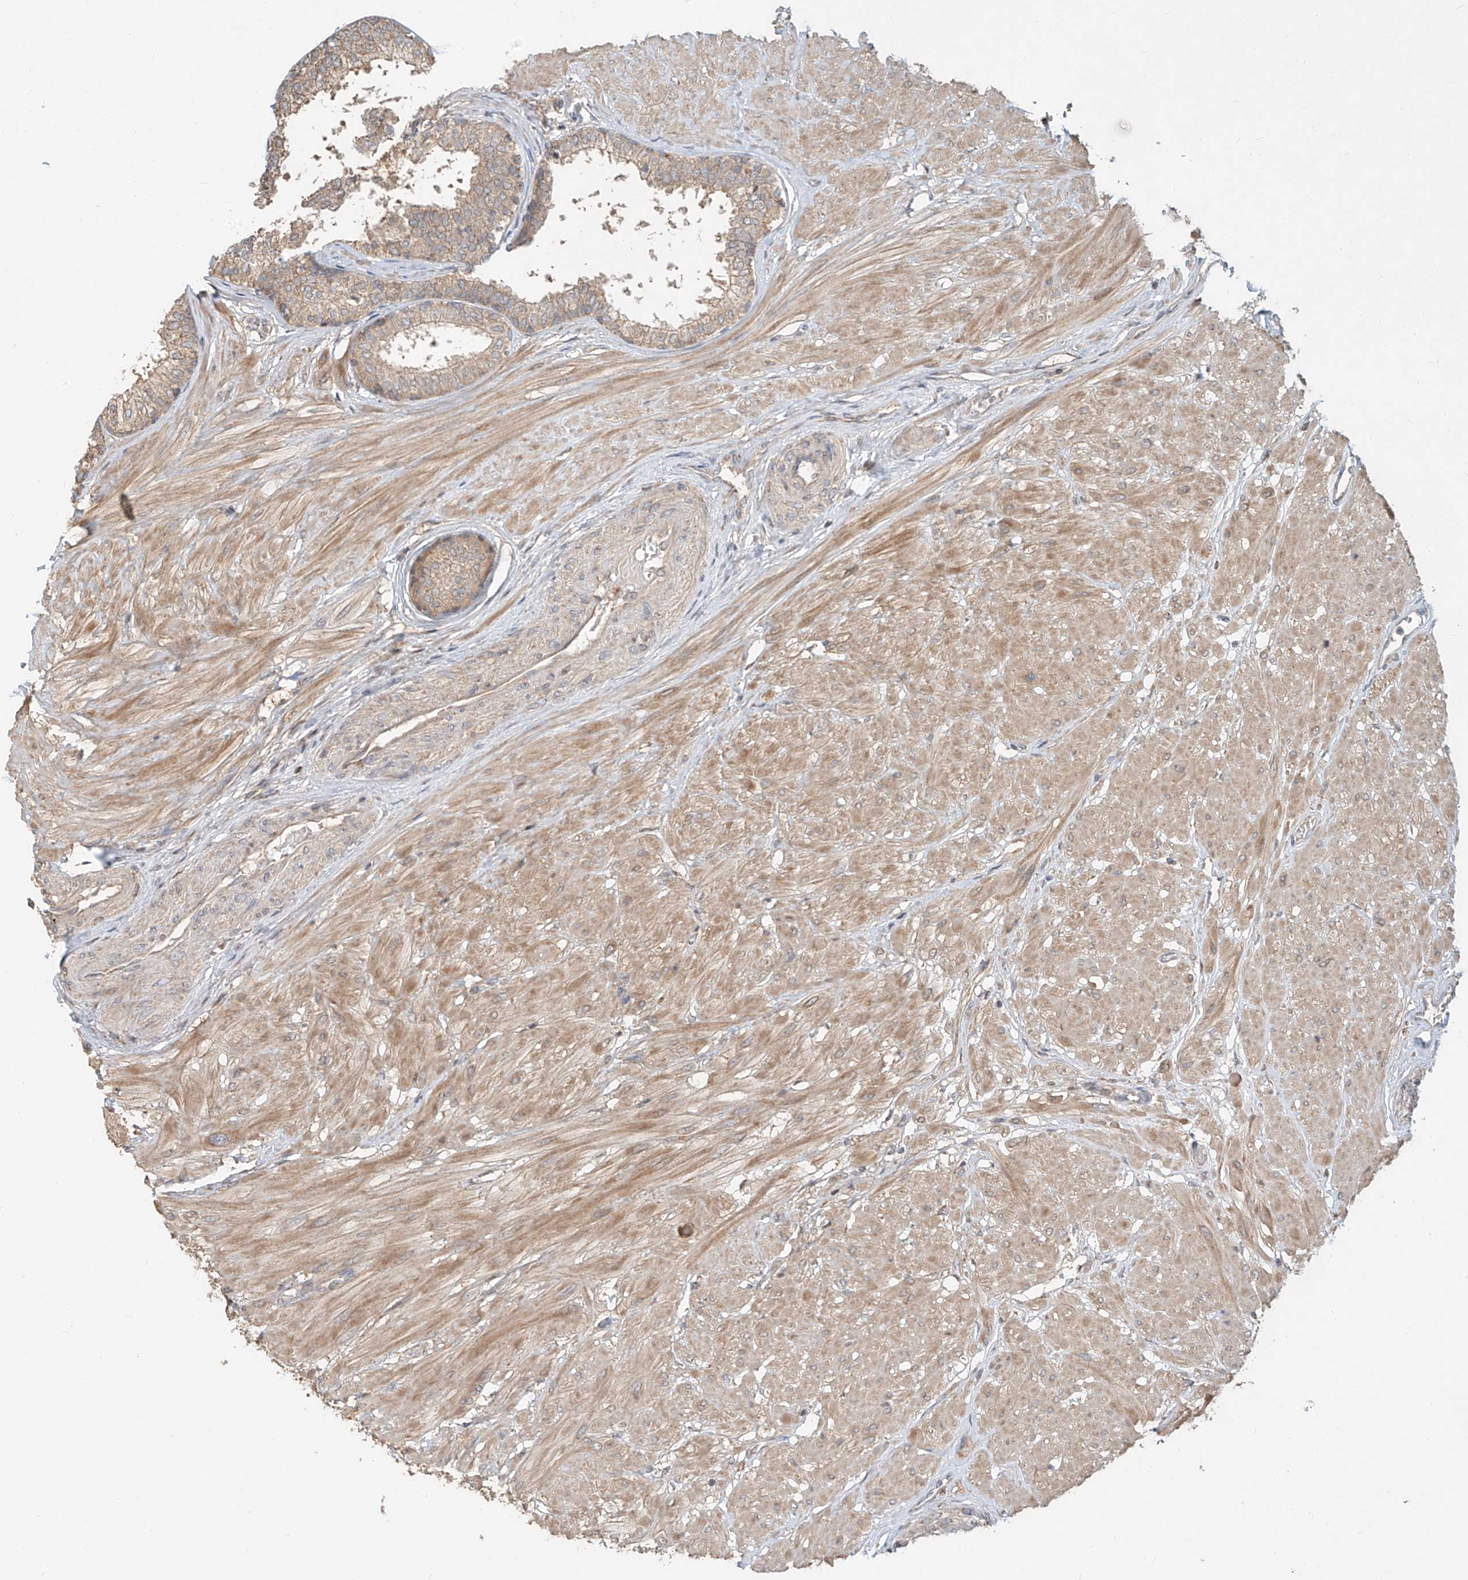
{"staining": {"intensity": "moderate", "quantity": ">75%", "location": "cytoplasmic/membranous"}, "tissue": "prostate", "cell_type": "Glandular cells", "image_type": "normal", "snomed": [{"axis": "morphology", "description": "Normal tissue, NOS"}, {"axis": "topography", "description": "Prostate"}], "caption": "Immunohistochemical staining of normal prostate displays >75% levels of moderate cytoplasmic/membranous protein positivity in about >75% of glandular cells.", "gene": "TMEM61", "patient": {"sex": "male", "age": 48}}